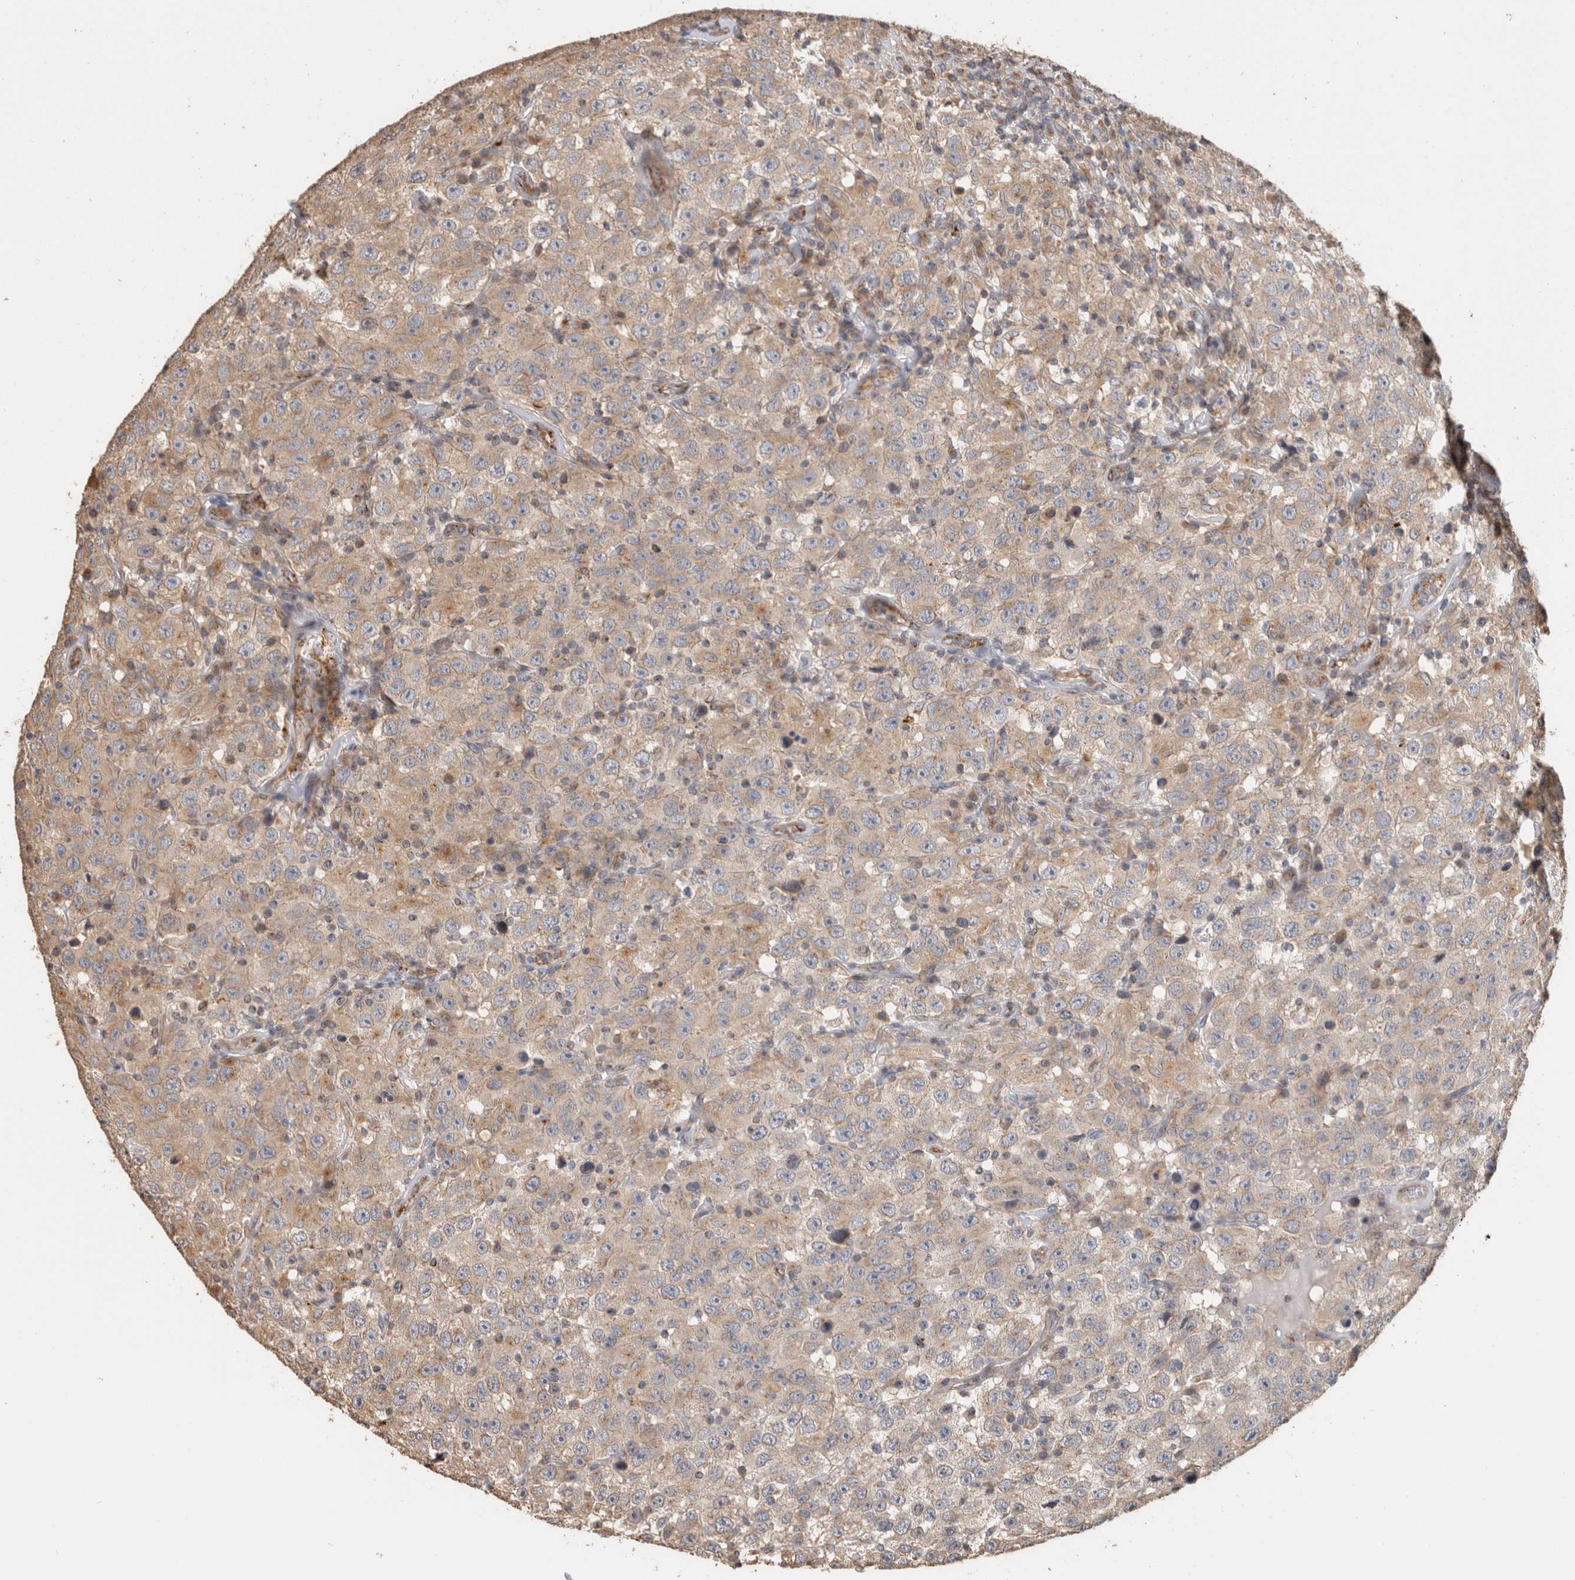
{"staining": {"intensity": "weak", "quantity": ">75%", "location": "cytoplasmic/membranous"}, "tissue": "testis cancer", "cell_type": "Tumor cells", "image_type": "cancer", "snomed": [{"axis": "morphology", "description": "Seminoma, NOS"}, {"axis": "topography", "description": "Testis"}], "caption": "This is an image of immunohistochemistry (IHC) staining of seminoma (testis), which shows weak positivity in the cytoplasmic/membranous of tumor cells.", "gene": "CLIP1", "patient": {"sex": "male", "age": 41}}